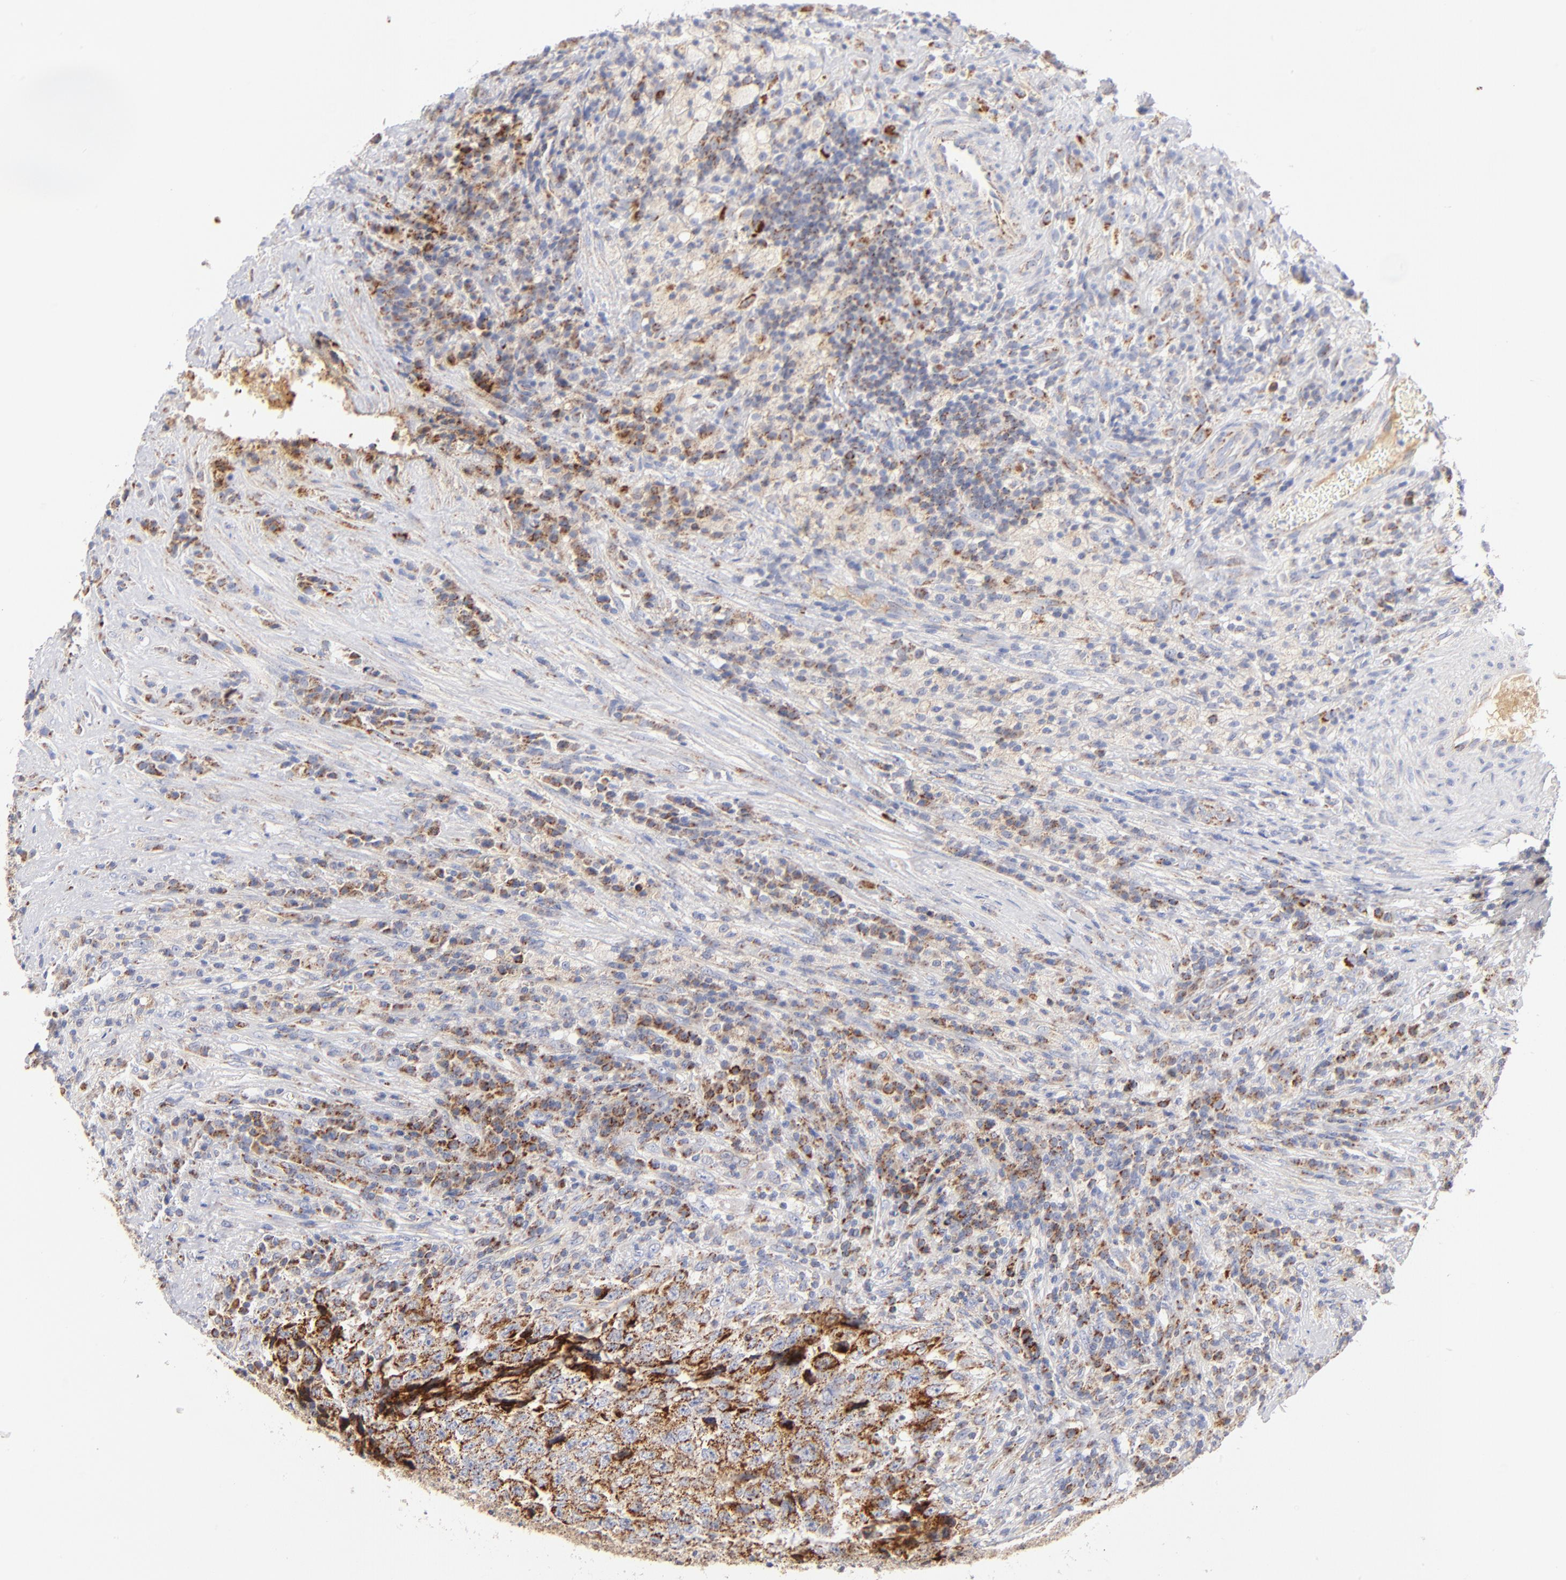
{"staining": {"intensity": "moderate", "quantity": ">75%", "location": "cytoplasmic/membranous"}, "tissue": "testis cancer", "cell_type": "Tumor cells", "image_type": "cancer", "snomed": [{"axis": "morphology", "description": "Necrosis, NOS"}, {"axis": "morphology", "description": "Carcinoma, Embryonal, NOS"}, {"axis": "topography", "description": "Testis"}], "caption": "Human testis cancer stained with a brown dye shows moderate cytoplasmic/membranous positive expression in about >75% of tumor cells.", "gene": "DLAT", "patient": {"sex": "male", "age": 19}}